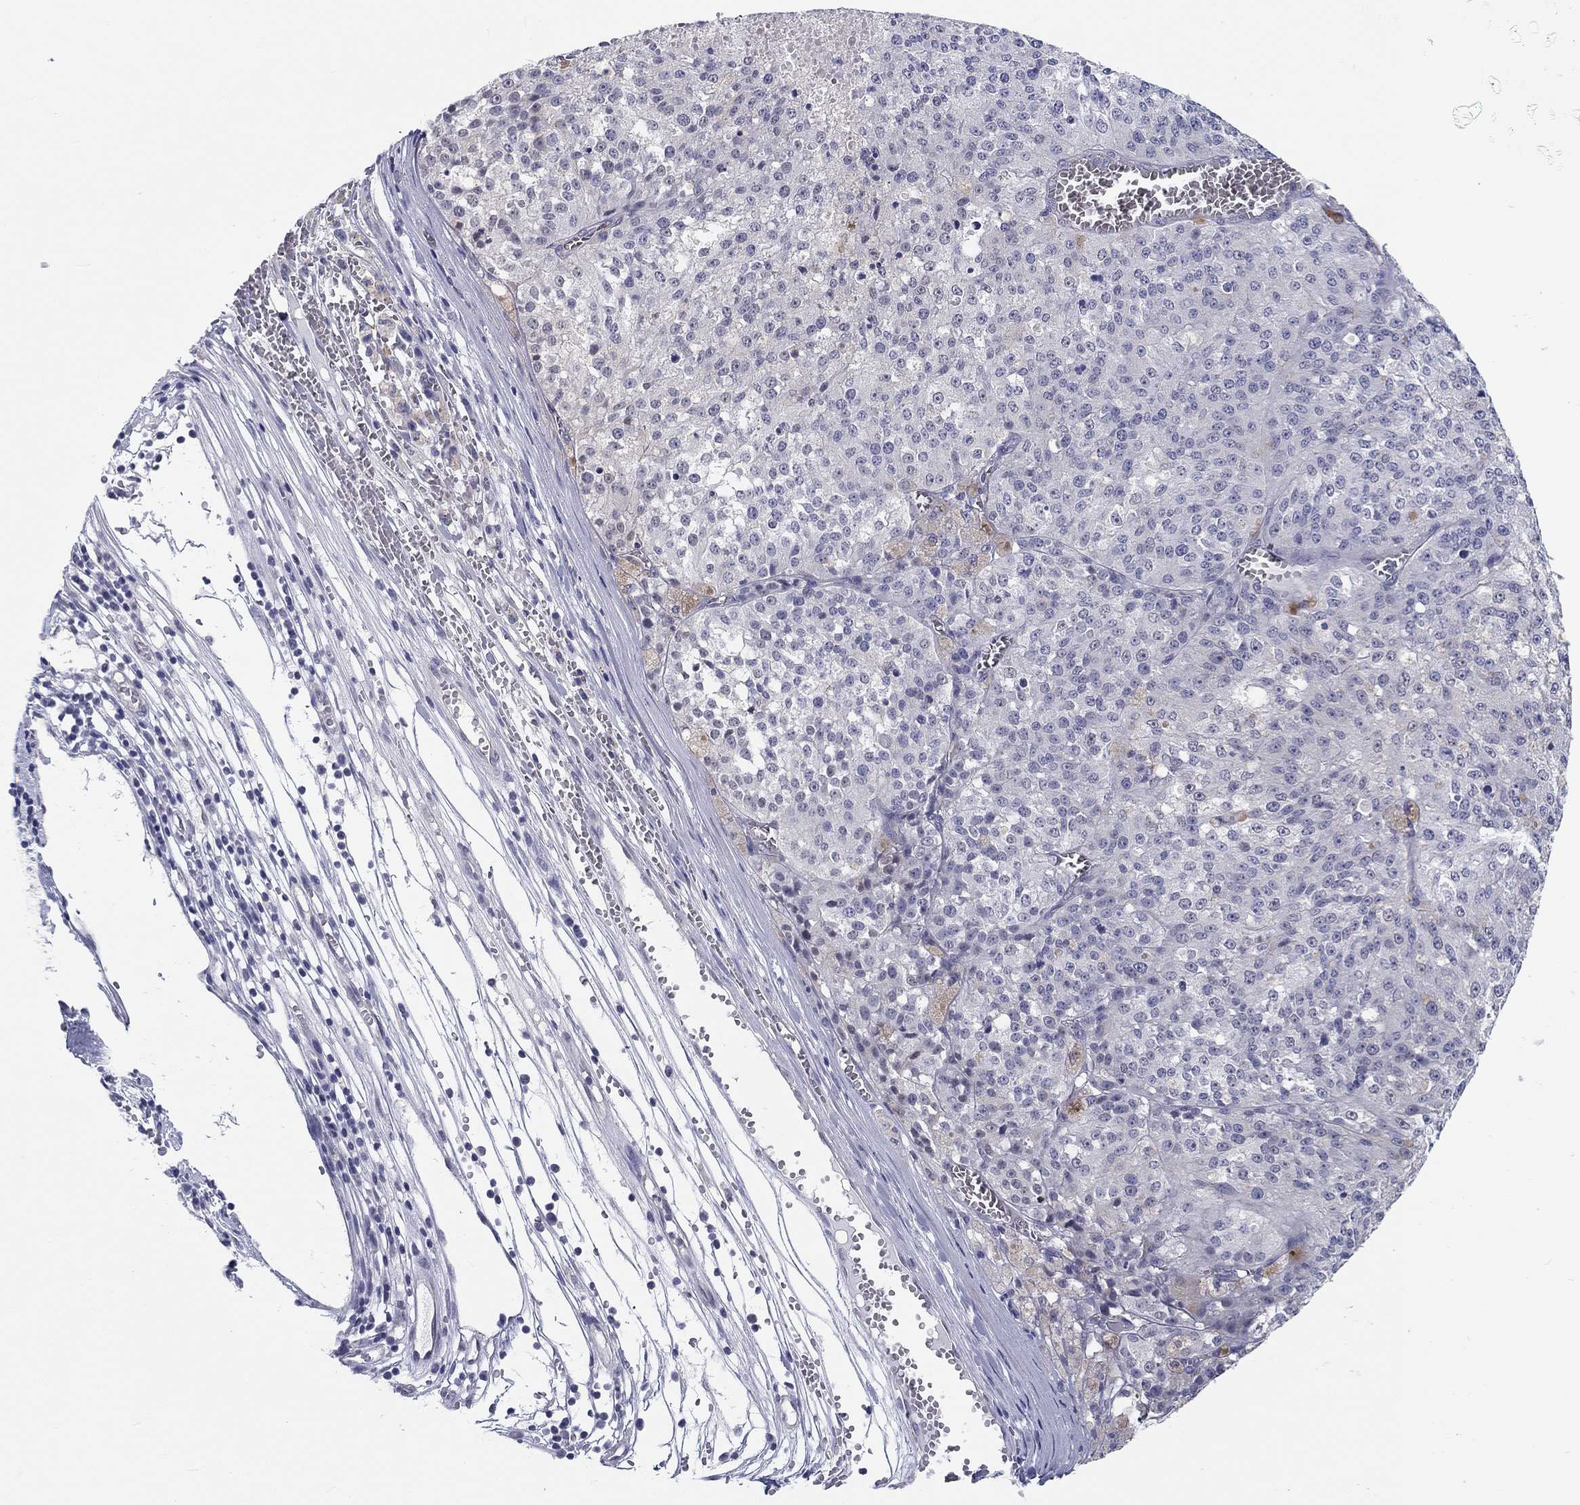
{"staining": {"intensity": "negative", "quantity": "none", "location": "none"}, "tissue": "melanoma", "cell_type": "Tumor cells", "image_type": "cancer", "snomed": [{"axis": "morphology", "description": "Malignant melanoma, Metastatic site"}, {"axis": "topography", "description": "Lymph node"}], "caption": "Photomicrograph shows no significant protein positivity in tumor cells of malignant melanoma (metastatic site).", "gene": "CRYGD", "patient": {"sex": "female", "age": 64}}